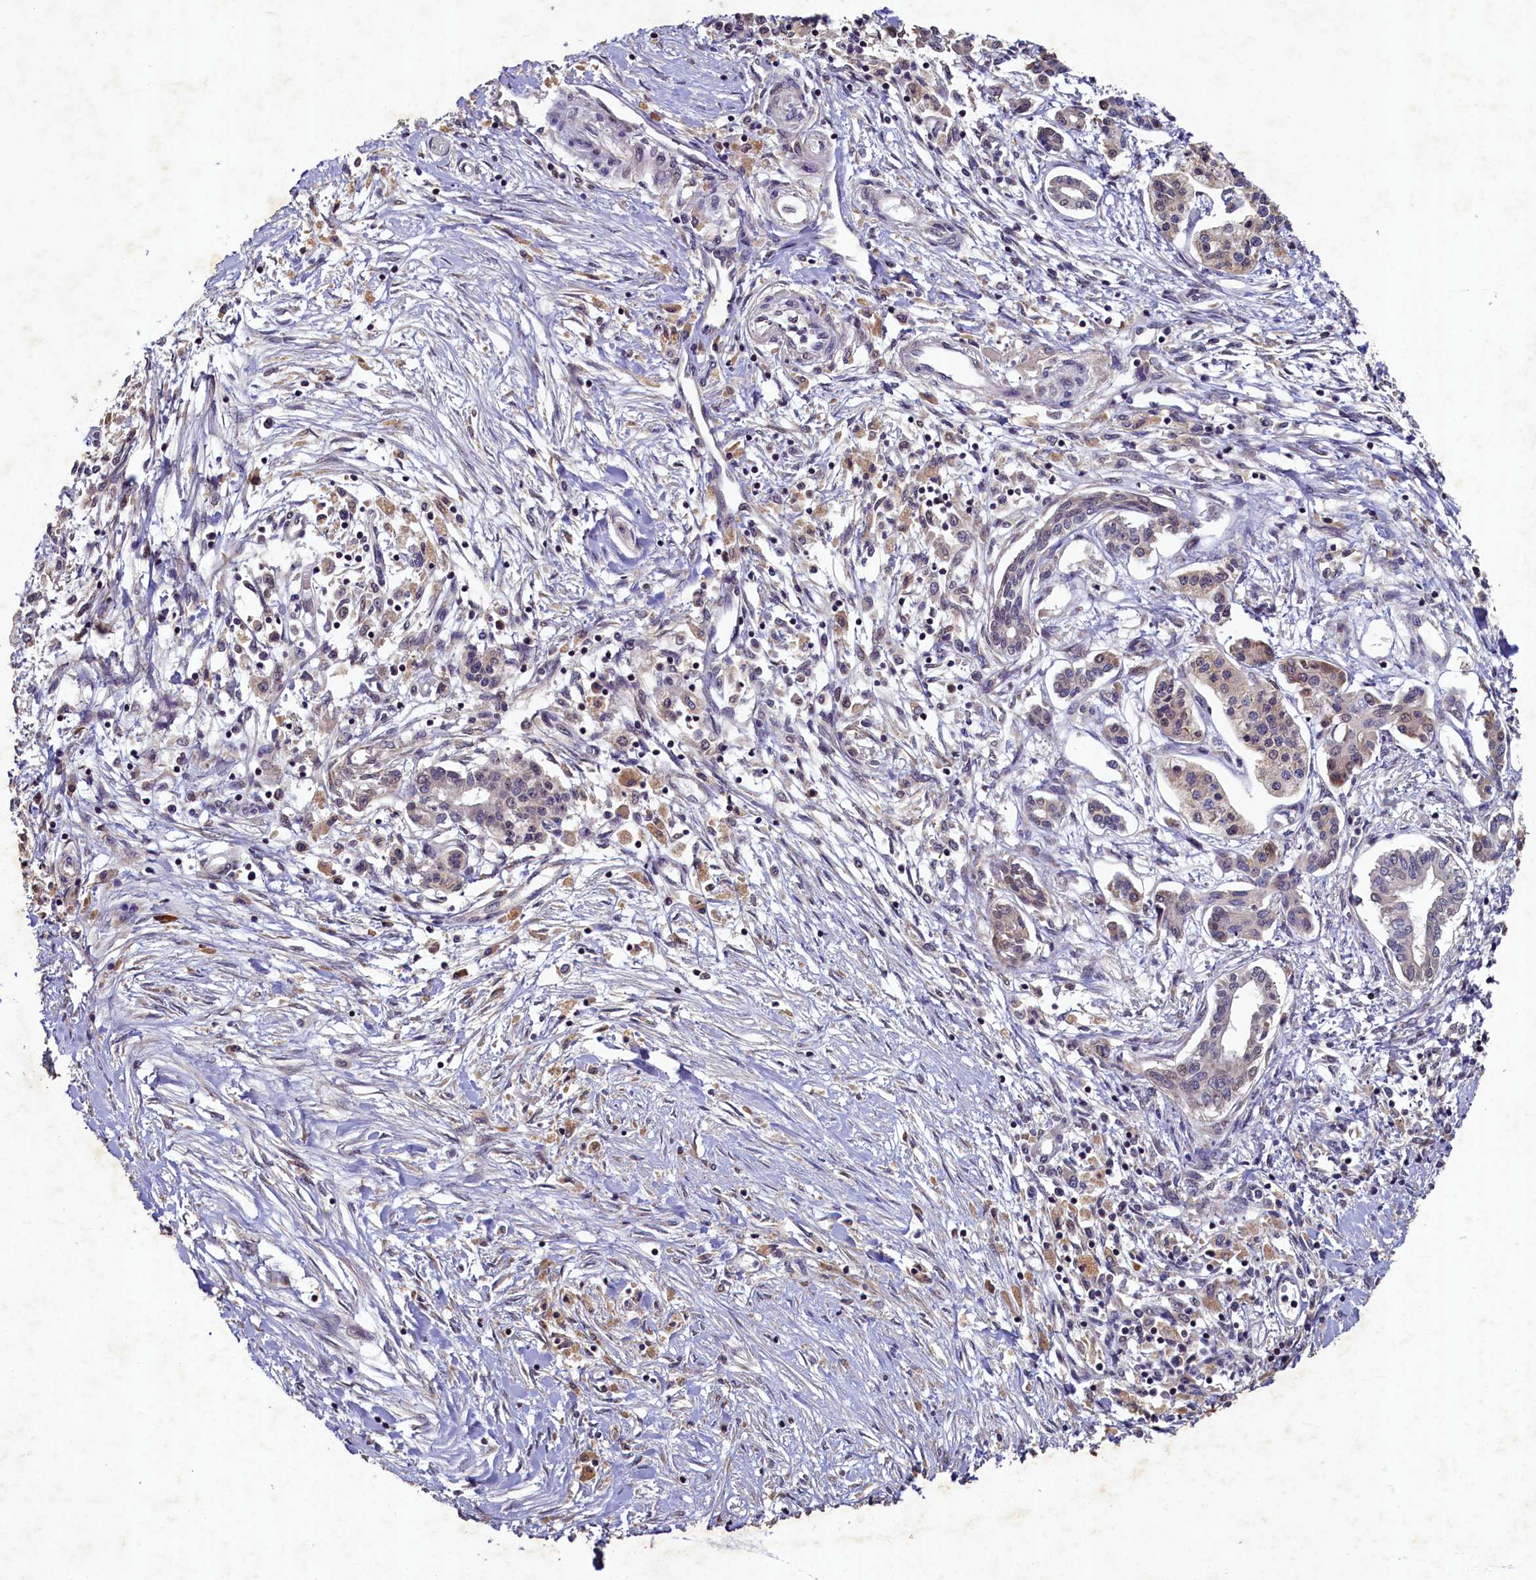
{"staining": {"intensity": "negative", "quantity": "none", "location": "none"}, "tissue": "pancreatic cancer", "cell_type": "Tumor cells", "image_type": "cancer", "snomed": [{"axis": "morphology", "description": "Adenocarcinoma, NOS"}, {"axis": "topography", "description": "Pancreas"}], "caption": "Immunohistochemistry histopathology image of neoplastic tissue: human adenocarcinoma (pancreatic) stained with DAB (3,3'-diaminobenzidine) reveals no significant protein staining in tumor cells.", "gene": "LATS2", "patient": {"sex": "female", "age": 50}}